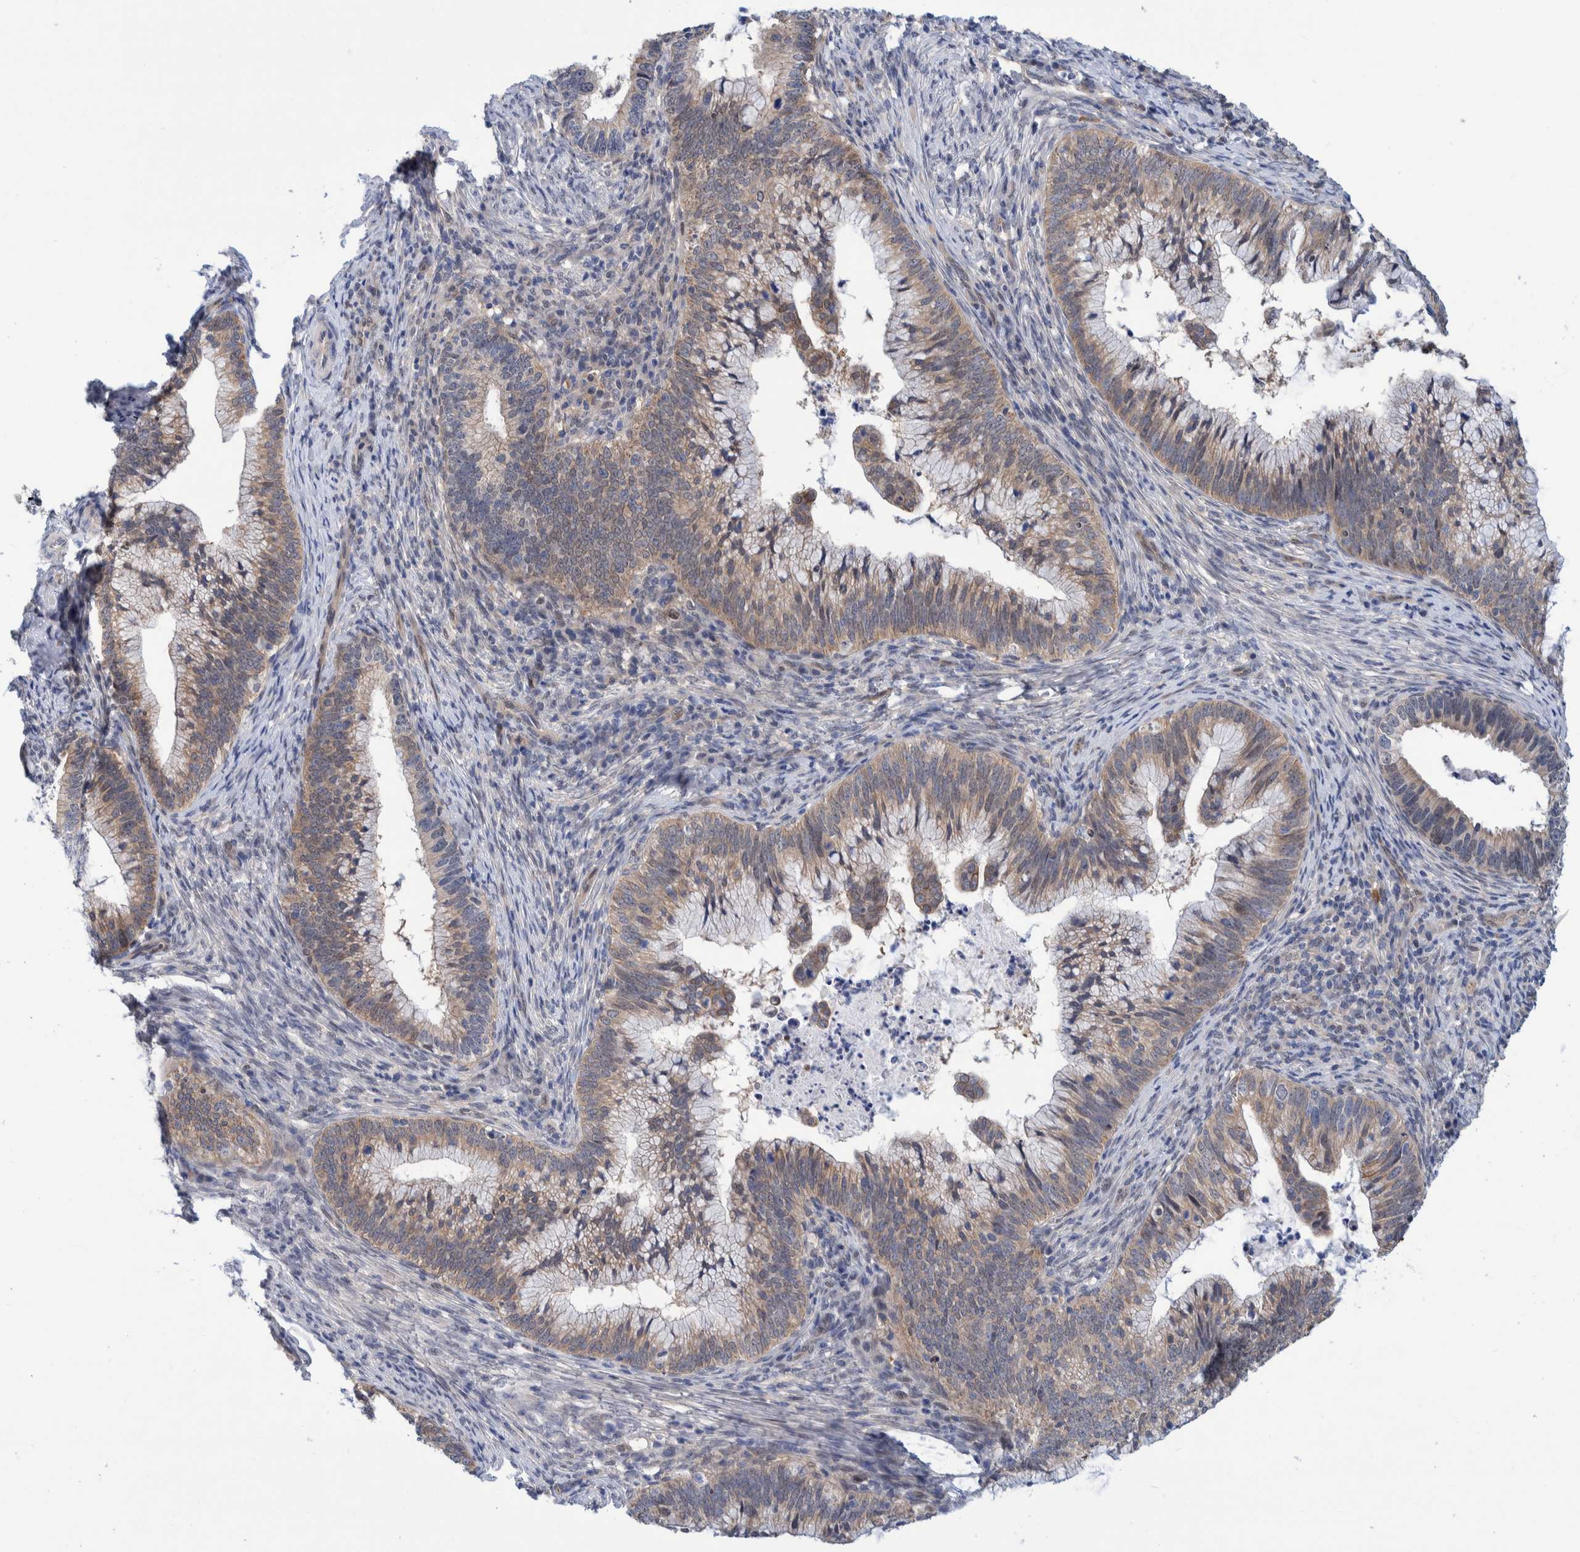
{"staining": {"intensity": "weak", "quantity": ">75%", "location": "cytoplasmic/membranous"}, "tissue": "cervical cancer", "cell_type": "Tumor cells", "image_type": "cancer", "snomed": [{"axis": "morphology", "description": "Adenocarcinoma, NOS"}, {"axis": "topography", "description": "Cervix"}], "caption": "About >75% of tumor cells in human cervical cancer (adenocarcinoma) reveal weak cytoplasmic/membranous protein expression as visualized by brown immunohistochemical staining.", "gene": "PFAS", "patient": {"sex": "female", "age": 36}}